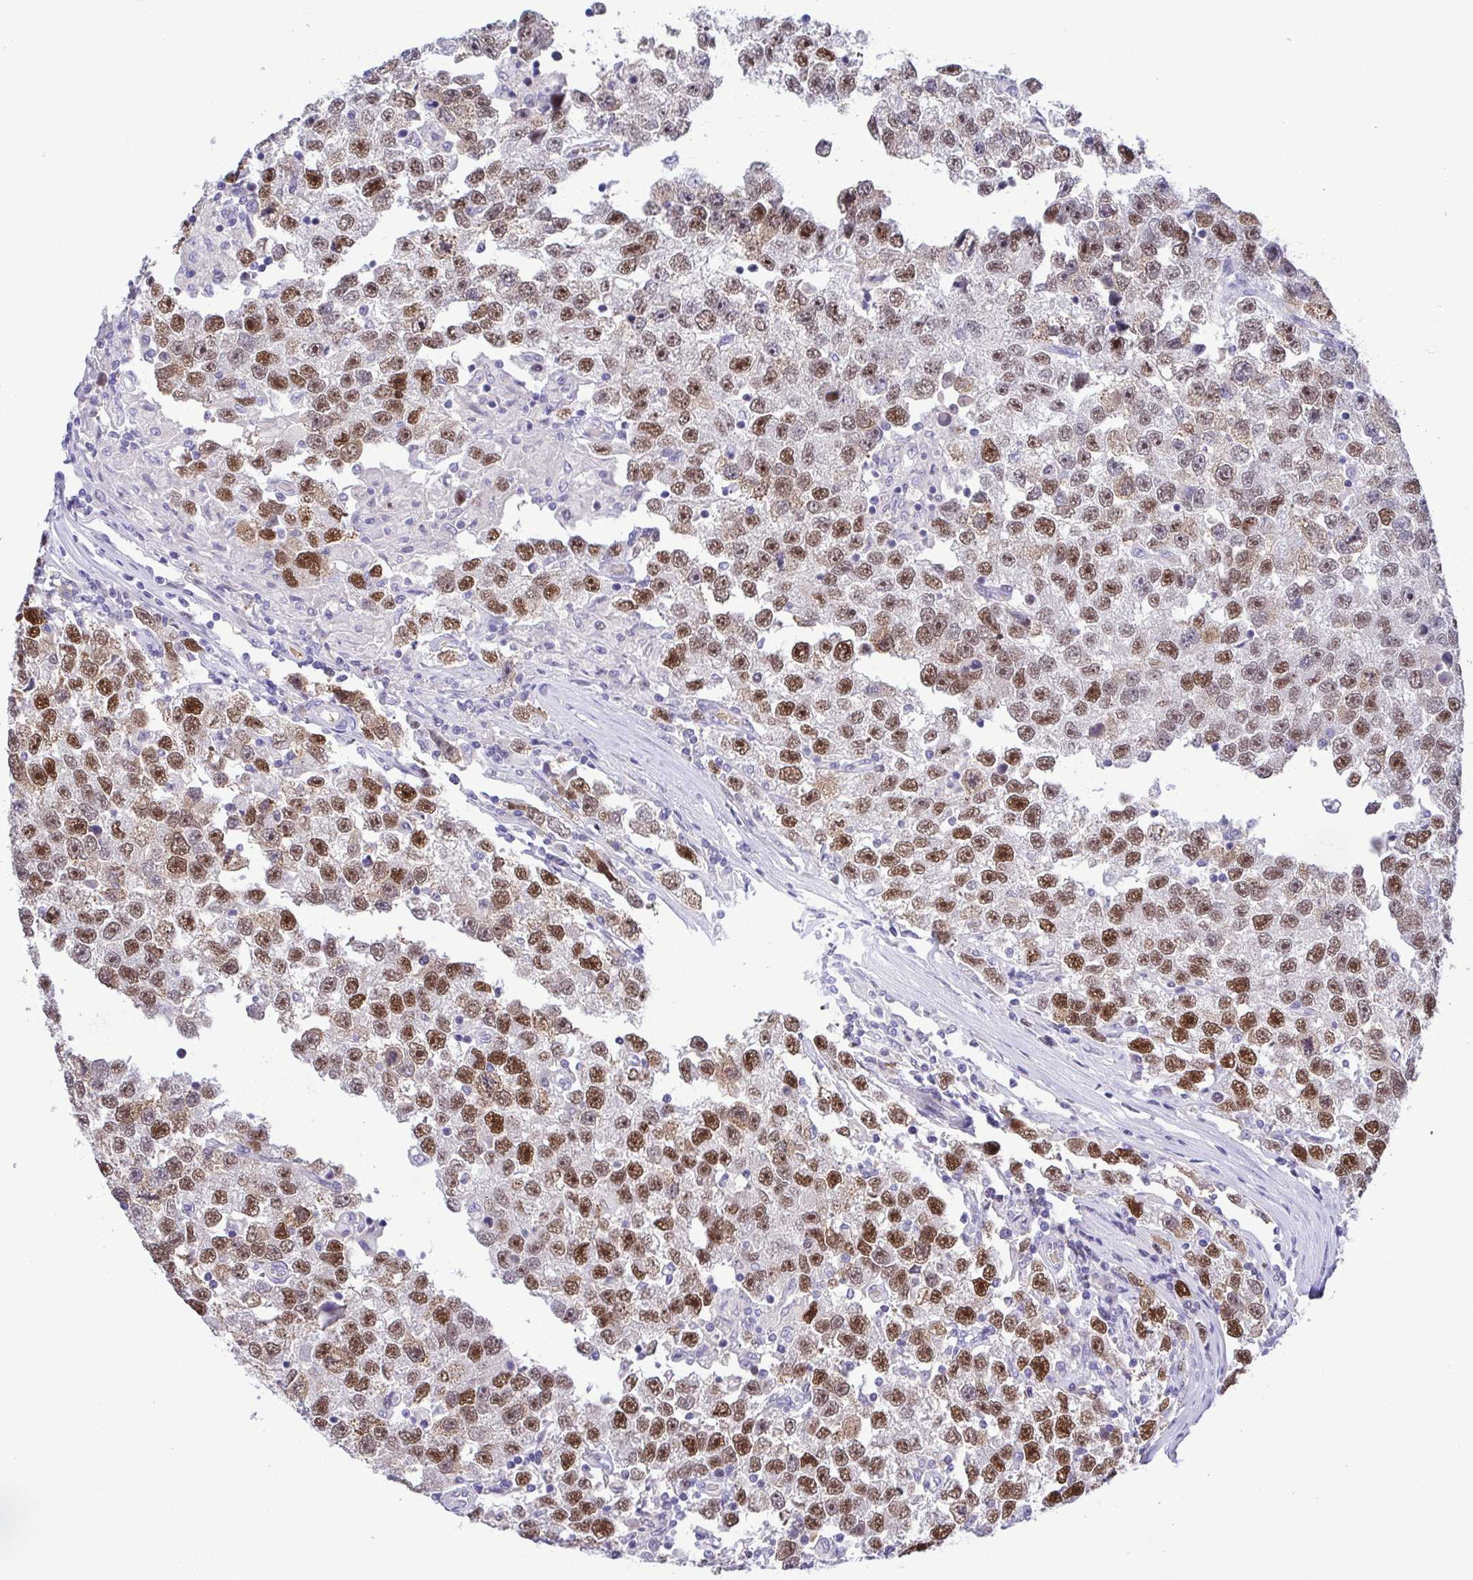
{"staining": {"intensity": "moderate", "quantity": ">75%", "location": "nuclear"}, "tissue": "testis cancer", "cell_type": "Tumor cells", "image_type": "cancer", "snomed": [{"axis": "morphology", "description": "Seminoma, NOS"}, {"axis": "topography", "description": "Testis"}], "caption": "Testis cancer (seminoma) stained with IHC displays moderate nuclear staining in about >75% of tumor cells.", "gene": "TIPIN", "patient": {"sex": "male", "age": 26}}